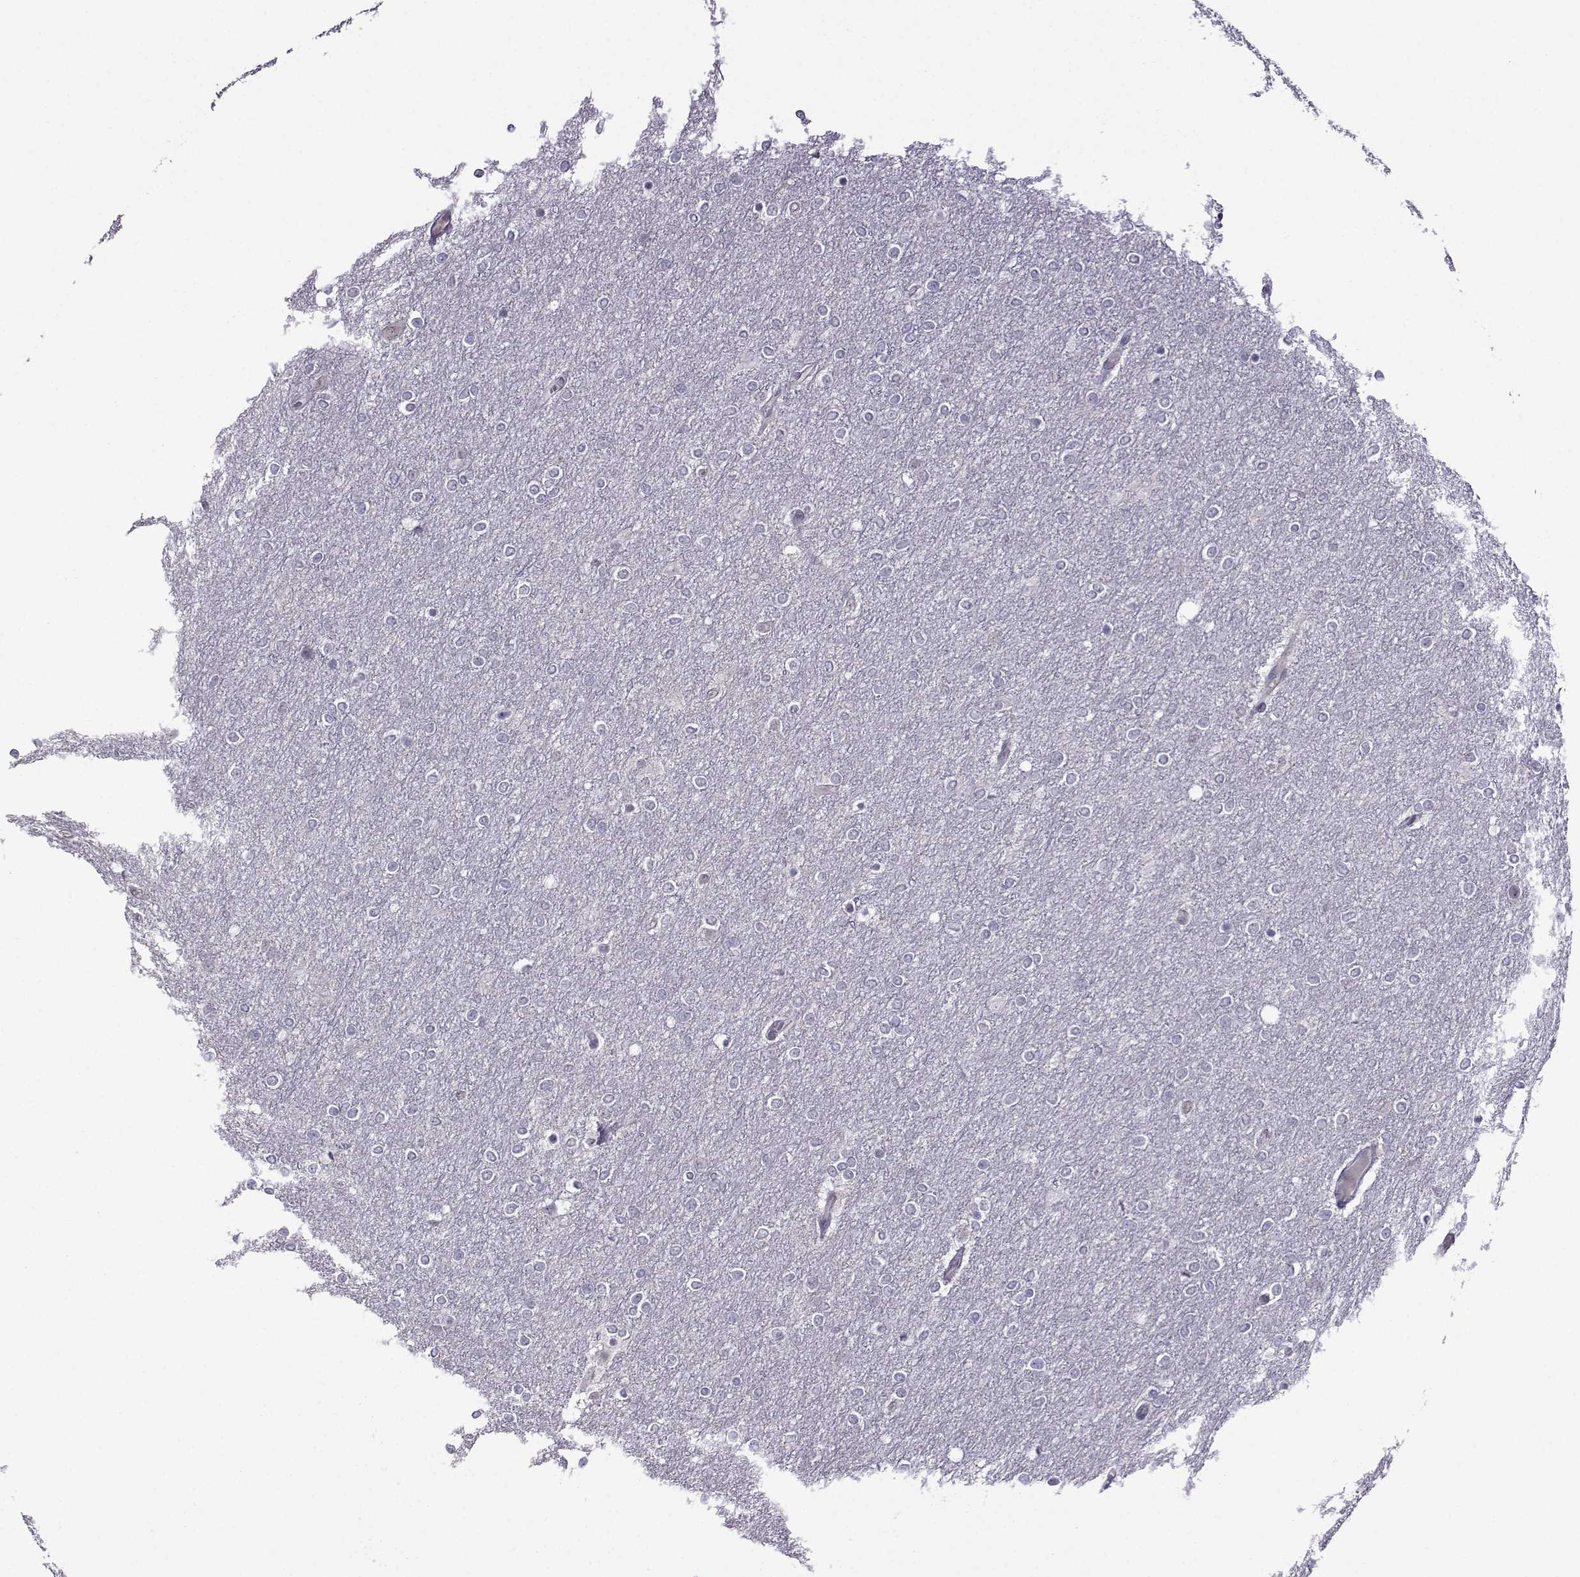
{"staining": {"intensity": "negative", "quantity": "none", "location": "none"}, "tissue": "glioma", "cell_type": "Tumor cells", "image_type": "cancer", "snomed": [{"axis": "morphology", "description": "Glioma, malignant, High grade"}, {"axis": "topography", "description": "Brain"}], "caption": "Malignant glioma (high-grade) stained for a protein using immunohistochemistry (IHC) exhibits no staining tumor cells.", "gene": "DDX20", "patient": {"sex": "female", "age": 61}}